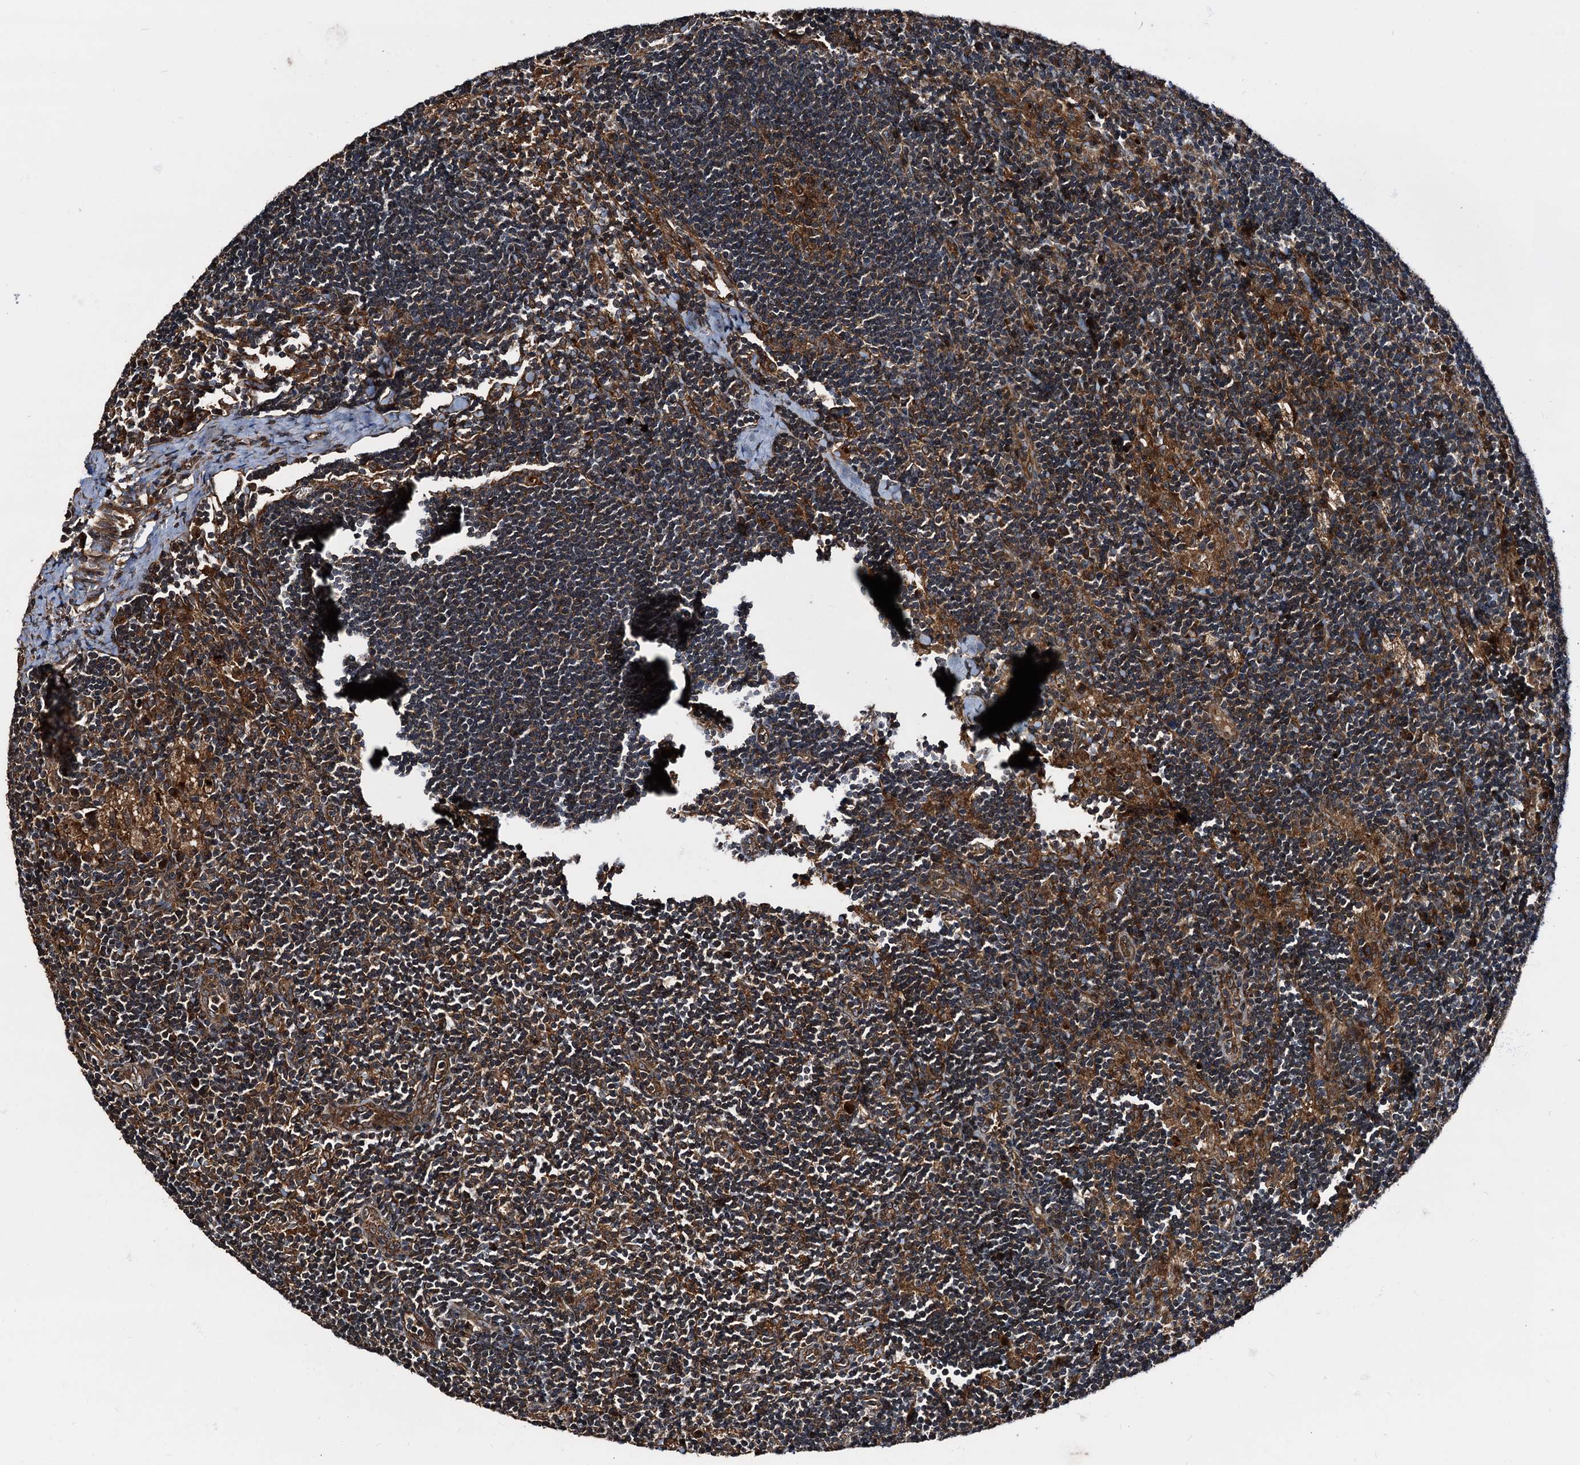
{"staining": {"intensity": "strong", "quantity": ">75%", "location": "cytoplasmic/membranous"}, "tissue": "lymph node", "cell_type": "Germinal center cells", "image_type": "normal", "snomed": [{"axis": "morphology", "description": "Normal tissue, NOS"}, {"axis": "topography", "description": "Lymph node"}], "caption": "High-magnification brightfield microscopy of benign lymph node stained with DAB (3,3'-diaminobenzidine) (brown) and counterstained with hematoxylin (blue). germinal center cells exhibit strong cytoplasmic/membranous expression is seen in approximately>75% of cells. (DAB (3,3'-diaminobenzidine) IHC, brown staining for protein, blue staining for nuclei).", "gene": "PEX5", "patient": {"sex": "male", "age": 24}}